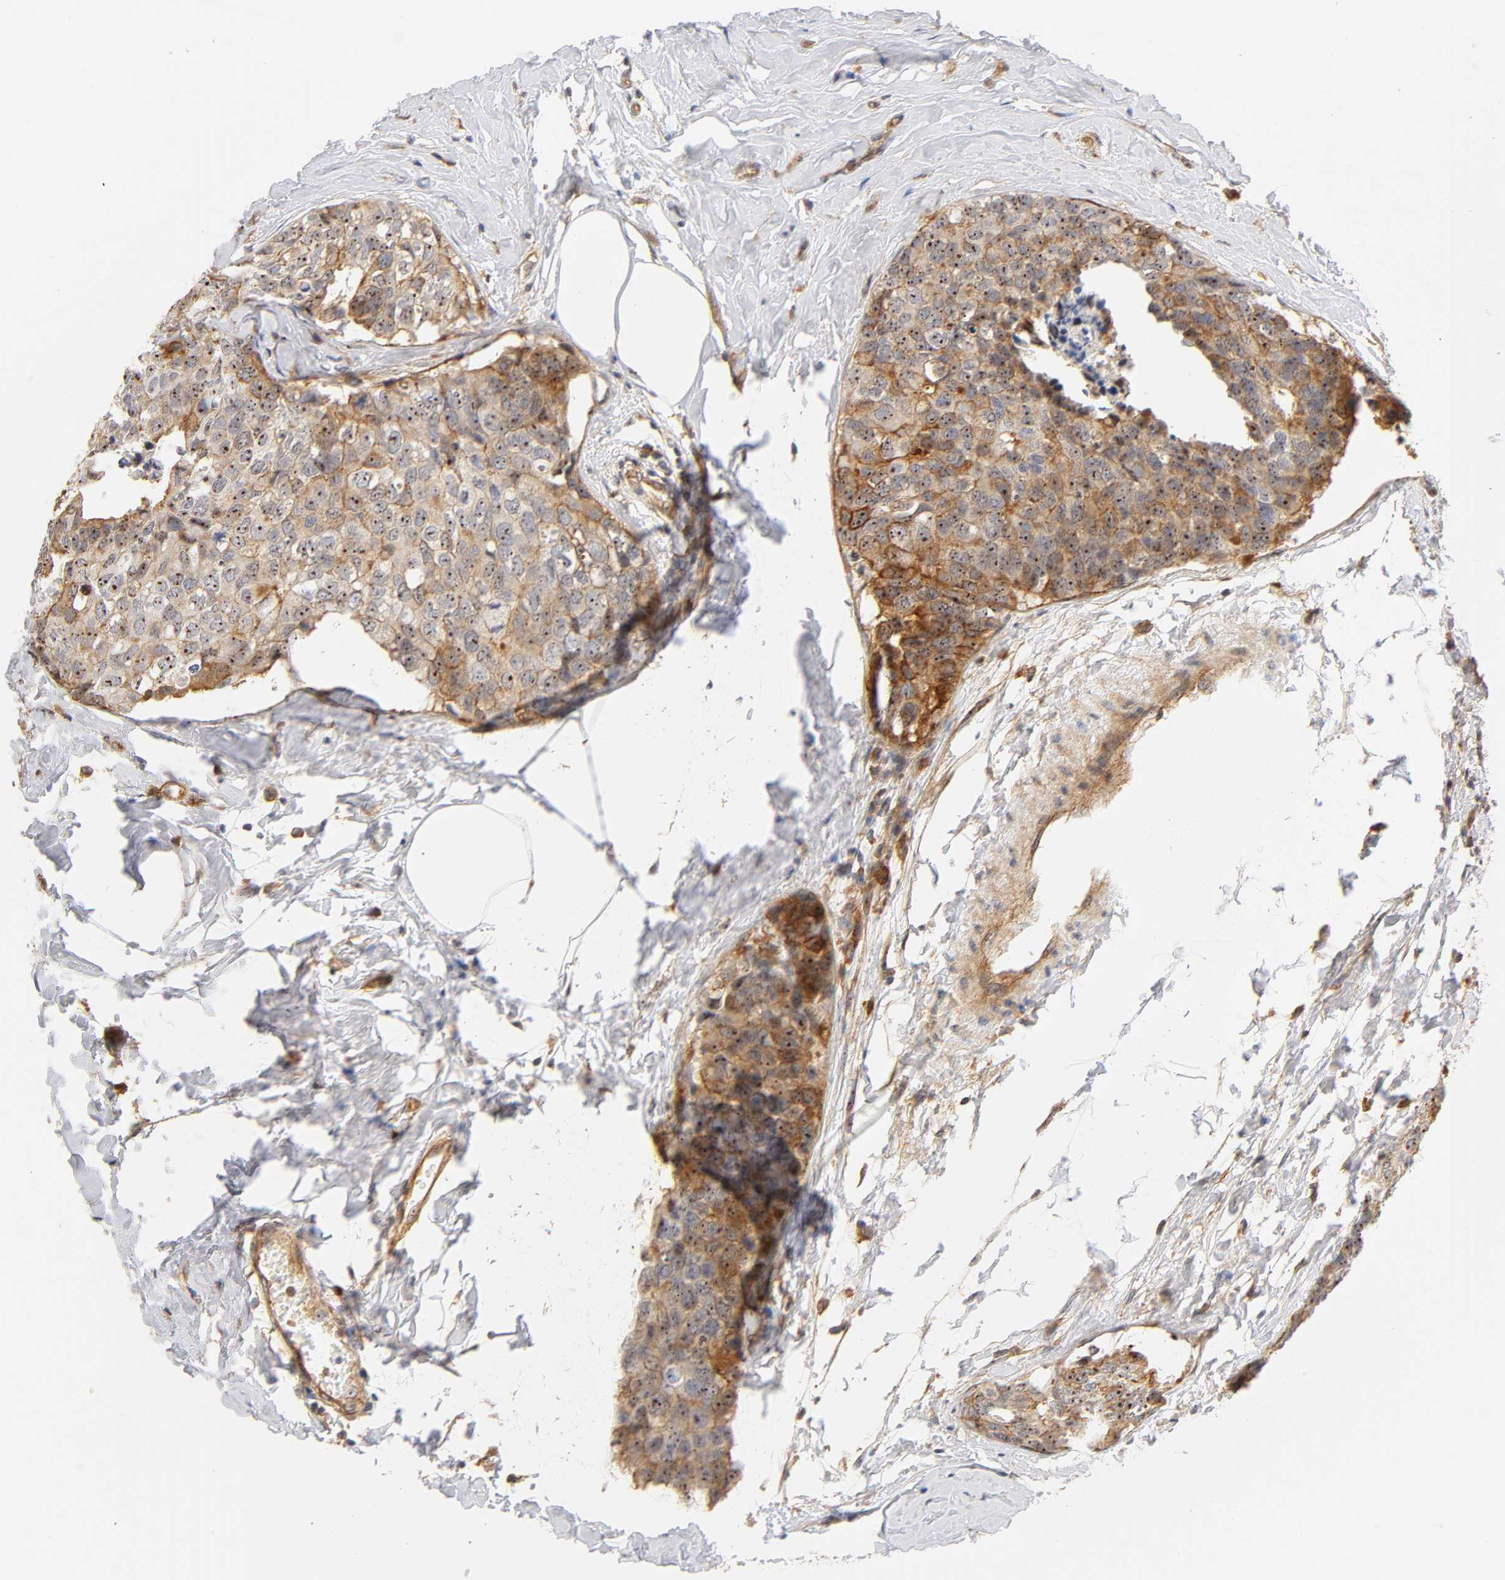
{"staining": {"intensity": "strong", "quantity": ">75%", "location": "cytoplasmic/membranous,nuclear"}, "tissue": "breast cancer", "cell_type": "Tumor cells", "image_type": "cancer", "snomed": [{"axis": "morphology", "description": "Normal tissue, NOS"}, {"axis": "morphology", "description": "Duct carcinoma"}, {"axis": "topography", "description": "Breast"}], "caption": "An immunohistochemistry photomicrograph of tumor tissue is shown. Protein staining in brown highlights strong cytoplasmic/membranous and nuclear positivity in breast intraductal carcinoma within tumor cells. Immunohistochemistry stains the protein of interest in brown and the nuclei are stained blue.", "gene": "PLD1", "patient": {"sex": "female", "age": 50}}